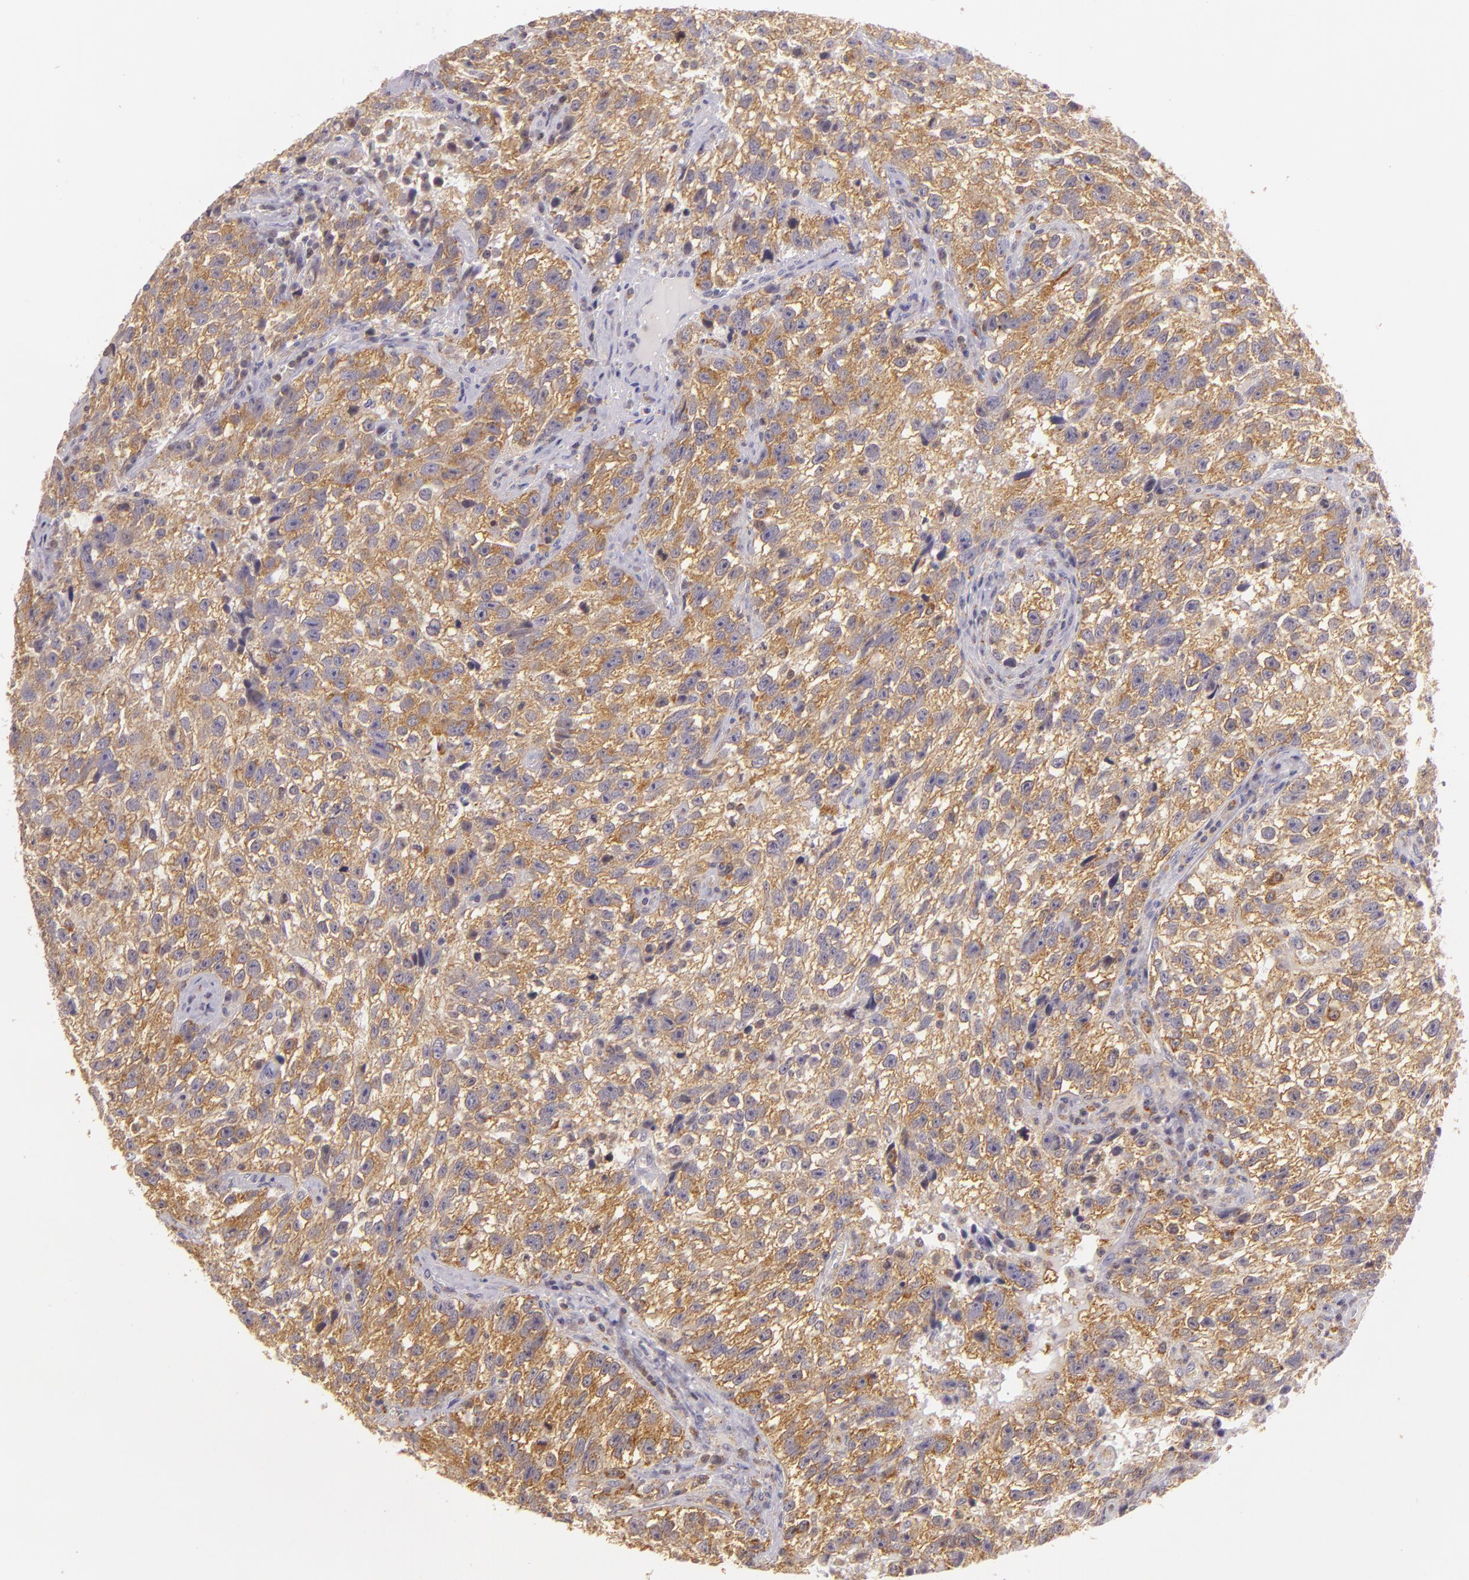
{"staining": {"intensity": "weak", "quantity": "25%-75%", "location": "cytoplasmic/membranous"}, "tissue": "testis cancer", "cell_type": "Tumor cells", "image_type": "cancer", "snomed": [{"axis": "morphology", "description": "Seminoma, NOS"}, {"axis": "topography", "description": "Testis"}], "caption": "IHC (DAB (3,3'-diaminobenzidine)) staining of testis cancer reveals weak cytoplasmic/membranous protein expression in about 25%-75% of tumor cells.", "gene": "IMPDH1", "patient": {"sex": "male", "age": 38}}